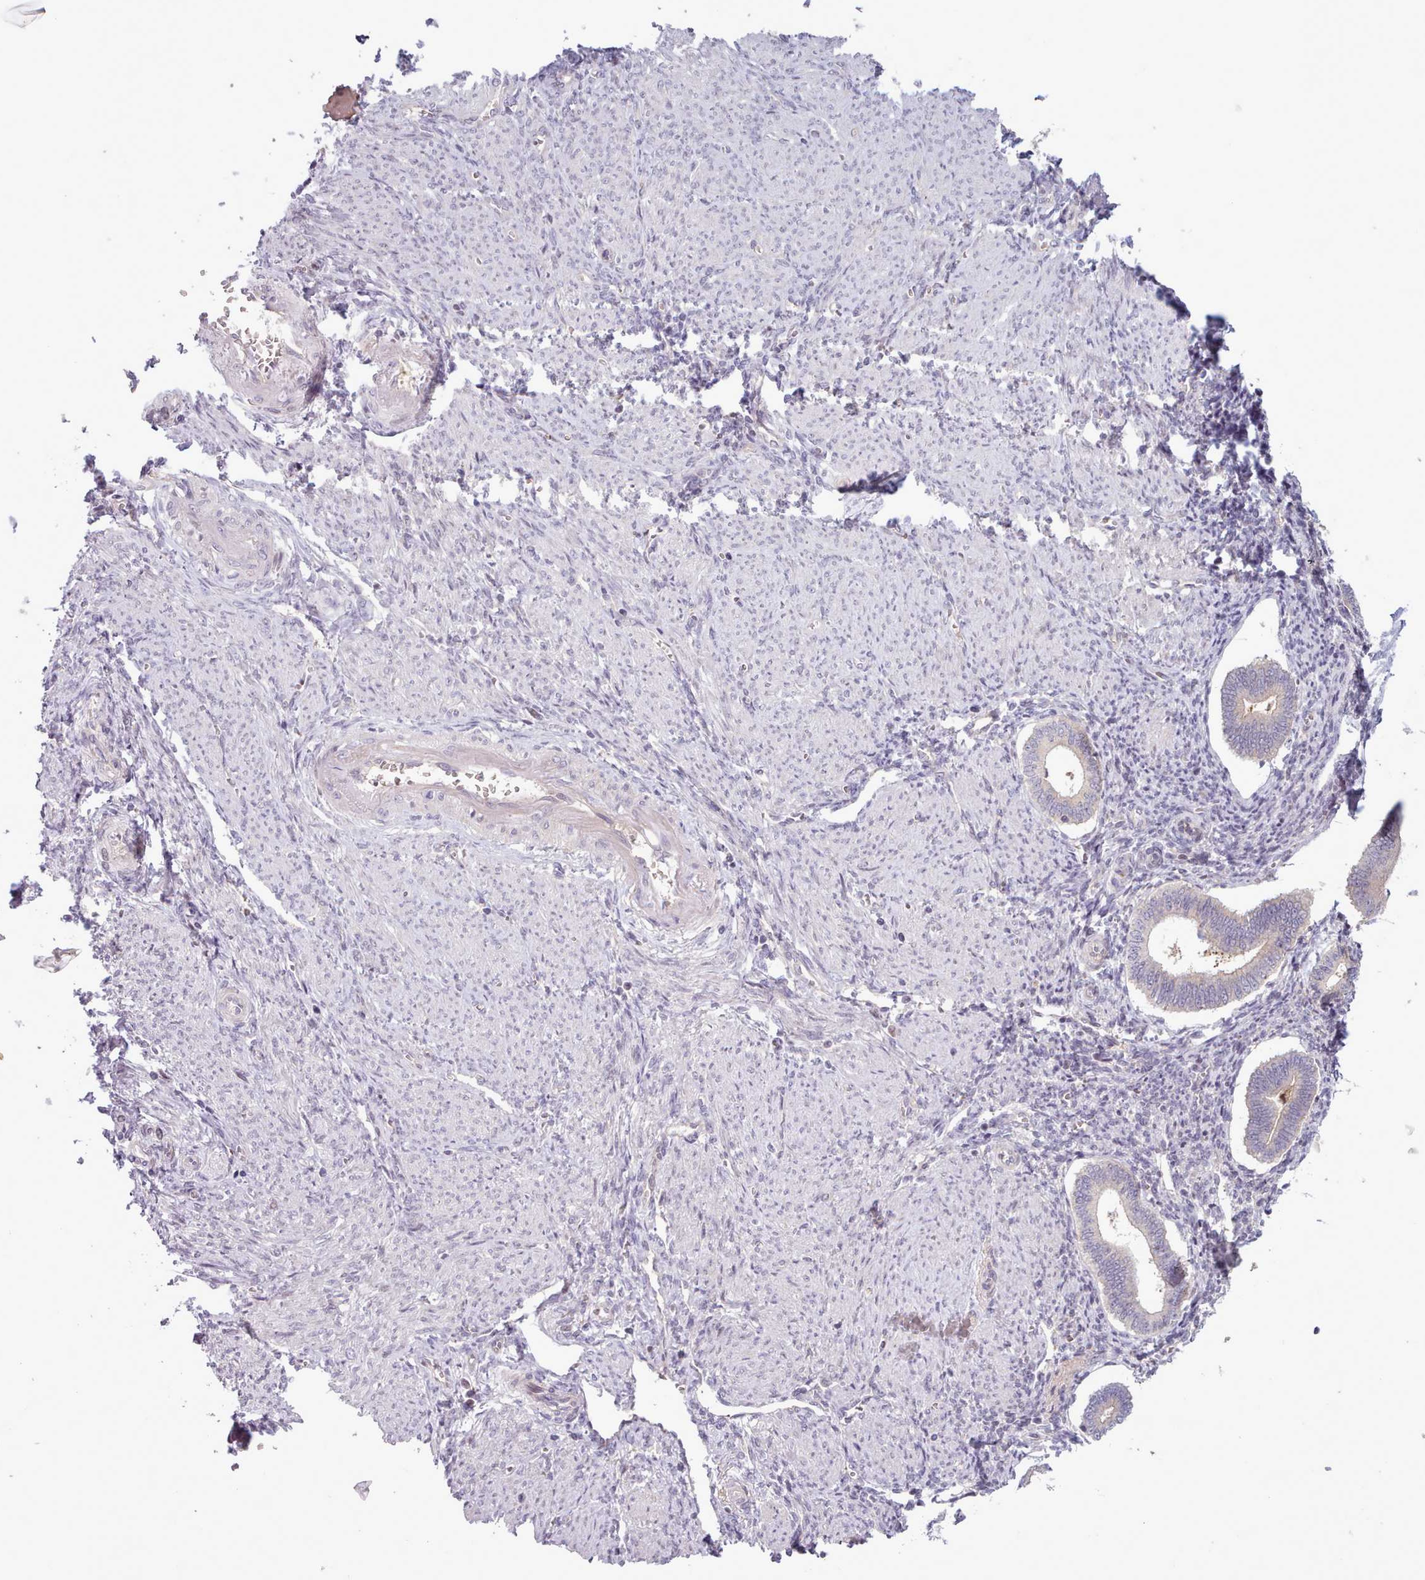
{"staining": {"intensity": "weak", "quantity": "25%-75%", "location": "nuclear"}, "tissue": "endometrium", "cell_type": "Cells in endometrial stroma", "image_type": "normal", "snomed": [{"axis": "morphology", "description": "Normal tissue, NOS"}, {"axis": "topography", "description": "Endometrium"}], "caption": "Human endometrium stained with a brown dye exhibits weak nuclear positive positivity in about 25%-75% of cells in endometrial stroma.", "gene": "KBTBD6", "patient": {"sex": "female", "age": 44}}